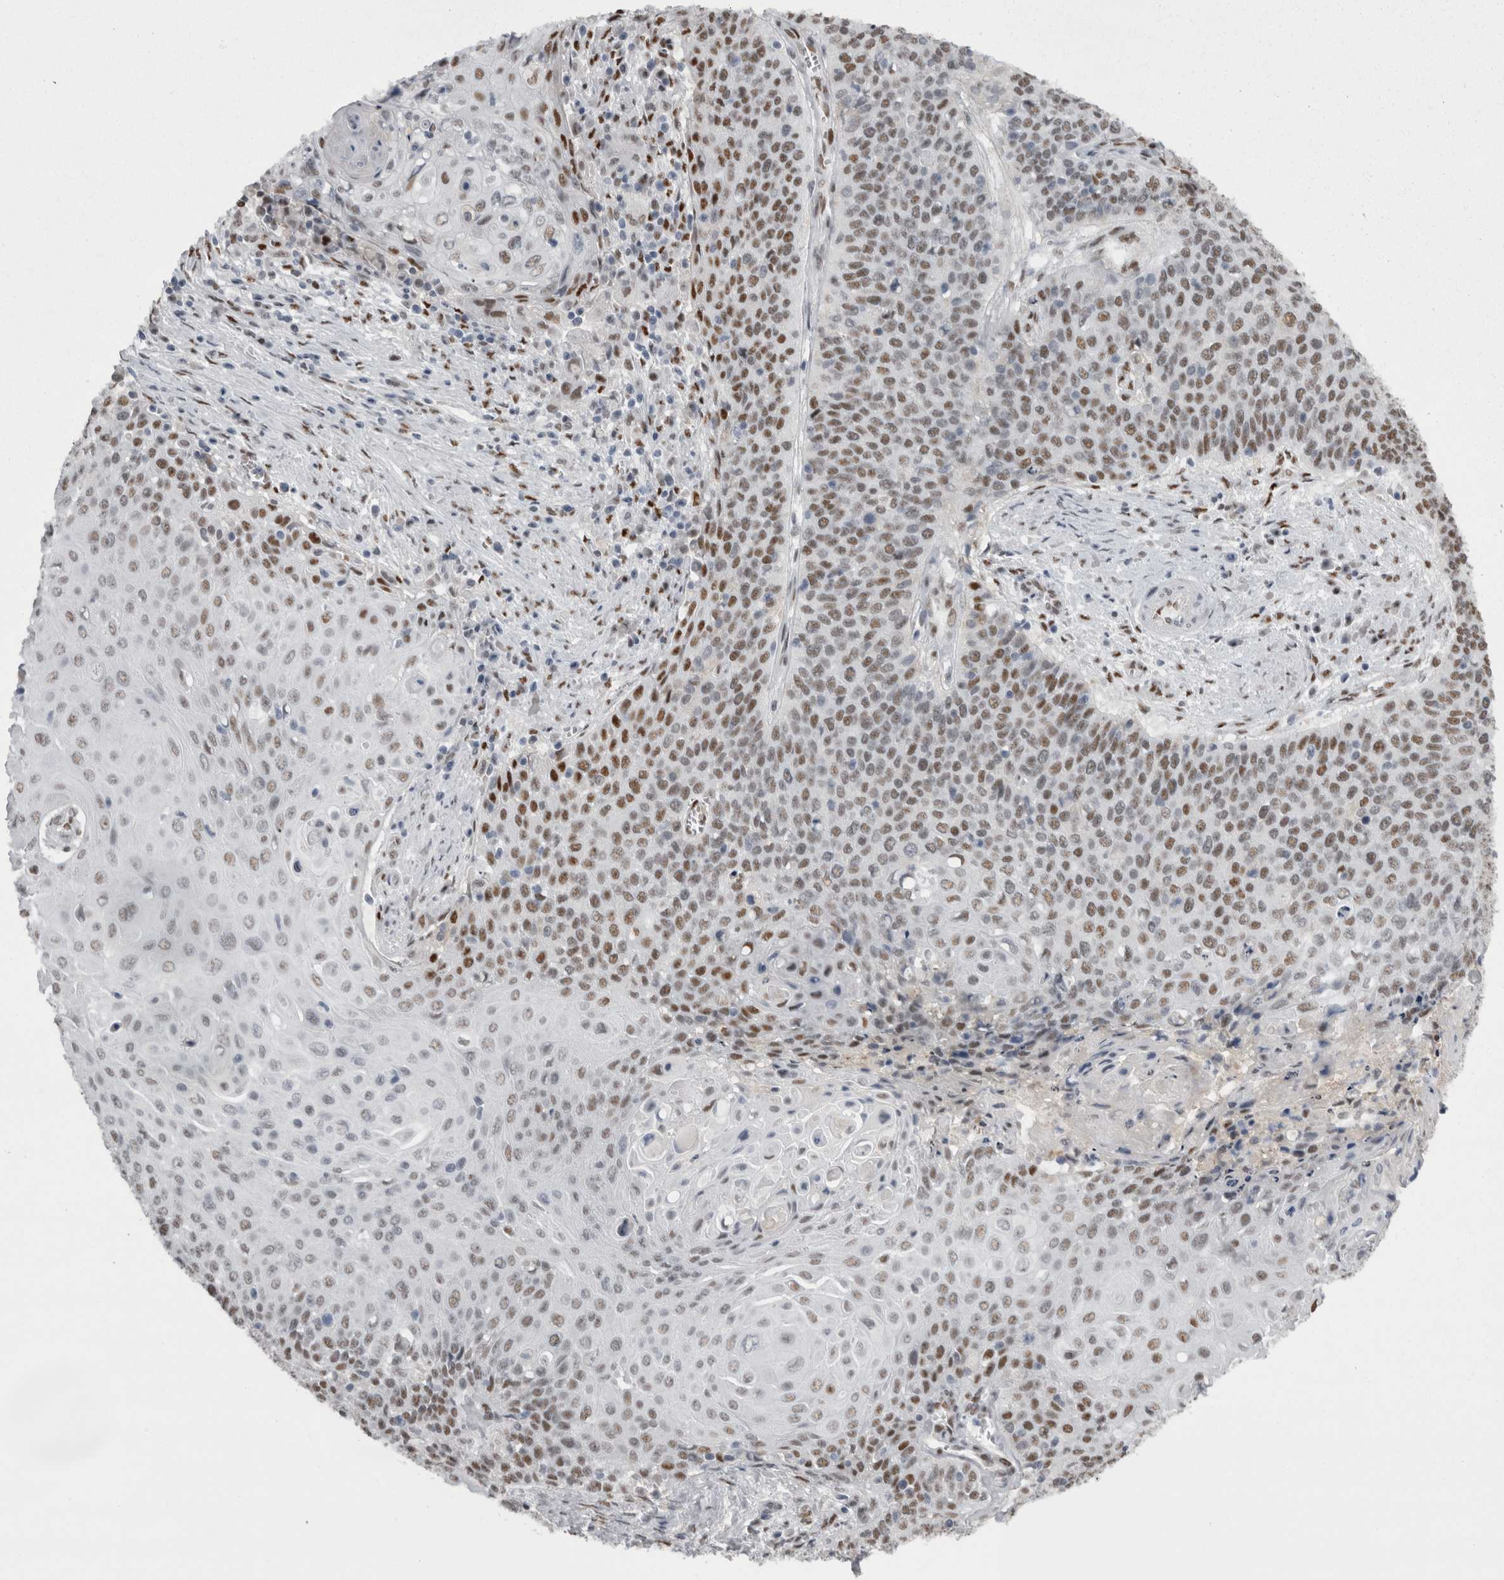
{"staining": {"intensity": "moderate", "quantity": ">75%", "location": "nuclear"}, "tissue": "cervical cancer", "cell_type": "Tumor cells", "image_type": "cancer", "snomed": [{"axis": "morphology", "description": "Squamous cell carcinoma, NOS"}, {"axis": "topography", "description": "Cervix"}], "caption": "Squamous cell carcinoma (cervical) tissue shows moderate nuclear positivity in approximately >75% of tumor cells", "gene": "C1orf54", "patient": {"sex": "female", "age": 39}}